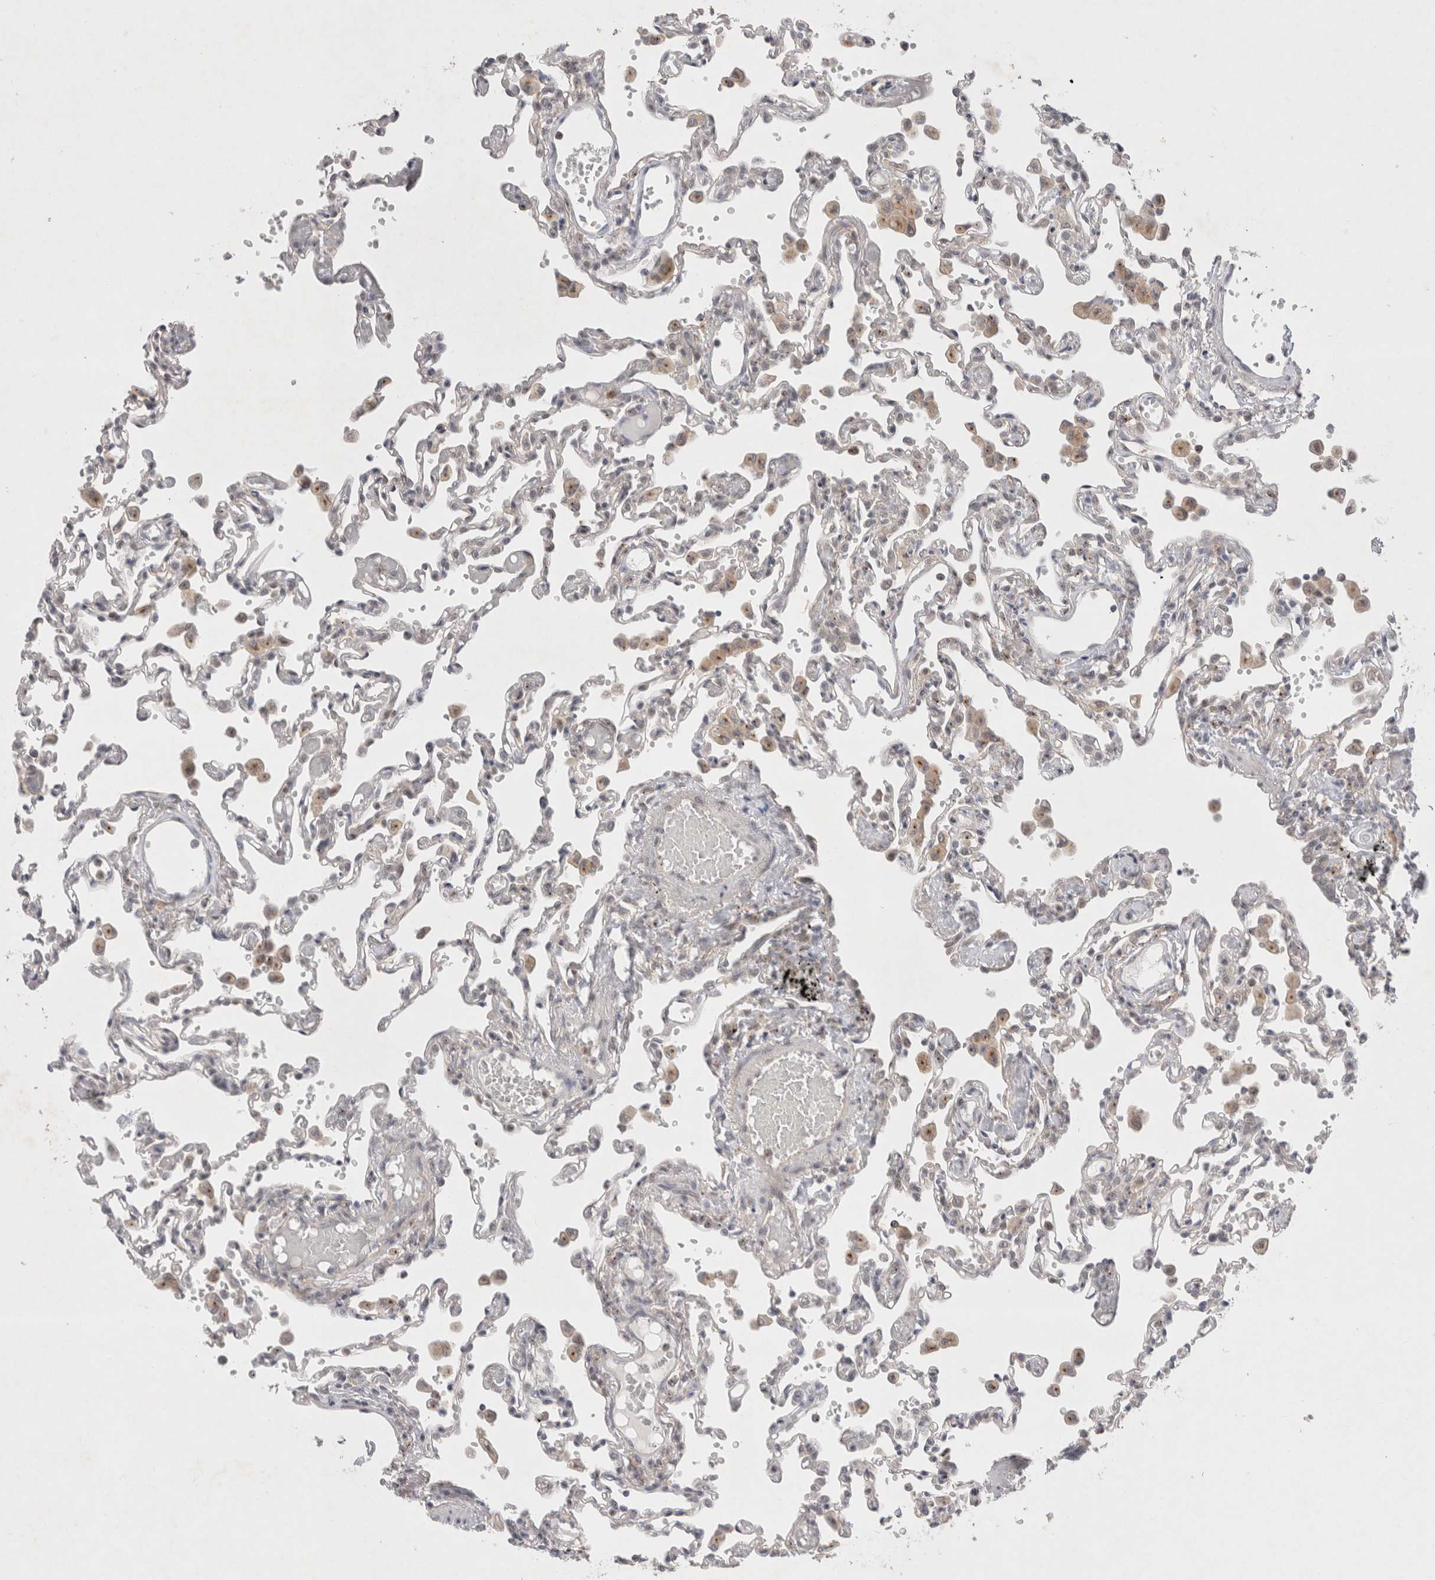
{"staining": {"intensity": "negative", "quantity": "none", "location": "none"}, "tissue": "lung", "cell_type": "Alveolar cells", "image_type": "normal", "snomed": [{"axis": "morphology", "description": "Normal tissue, NOS"}, {"axis": "topography", "description": "Bronchus"}, {"axis": "topography", "description": "Lung"}], "caption": "The micrograph reveals no staining of alveolar cells in unremarkable lung.", "gene": "BICD2", "patient": {"sex": "female", "age": 49}}